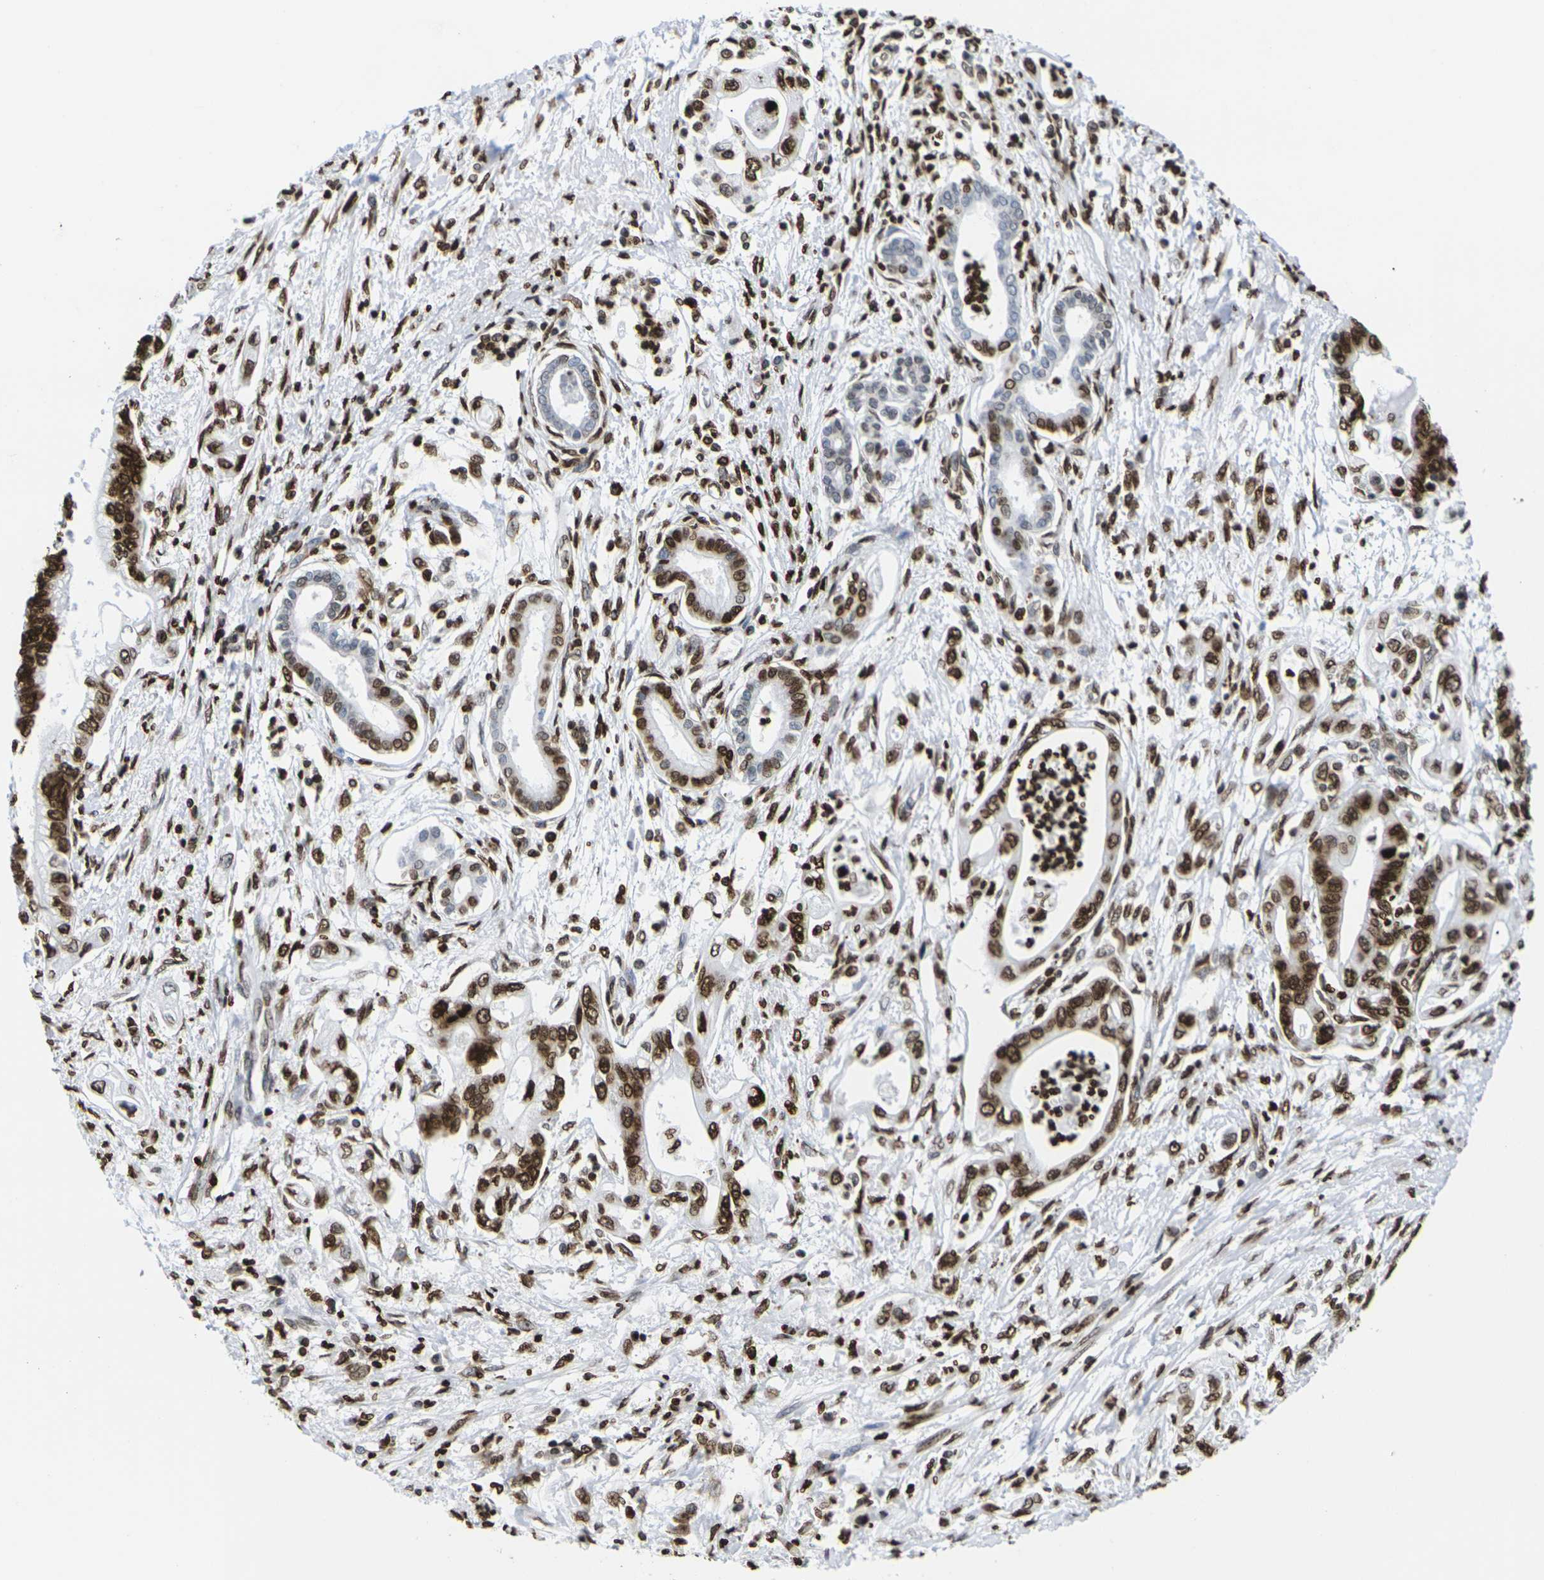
{"staining": {"intensity": "strong", "quantity": "25%-75%", "location": "cytoplasmic/membranous,nuclear"}, "tissue": "pancreatic cancer", "cell_type": "Tumor cells", "image_type": "cancer", "snomed": [{"axis": "morphology", "description": "Adenocarcinoma, NOS"}, {"axis": "topography", "description": "Pancreas"}], "caption": "Immunohistochemical staining of human adenocarcinoma (pancreatic) exhibits strong cytoplasmic/membranous and nuclear protein expression in approximately 25%-75% of tumor cells.", "gene": "H2AC21", "patient": {"sex": "male", "age": 56}}